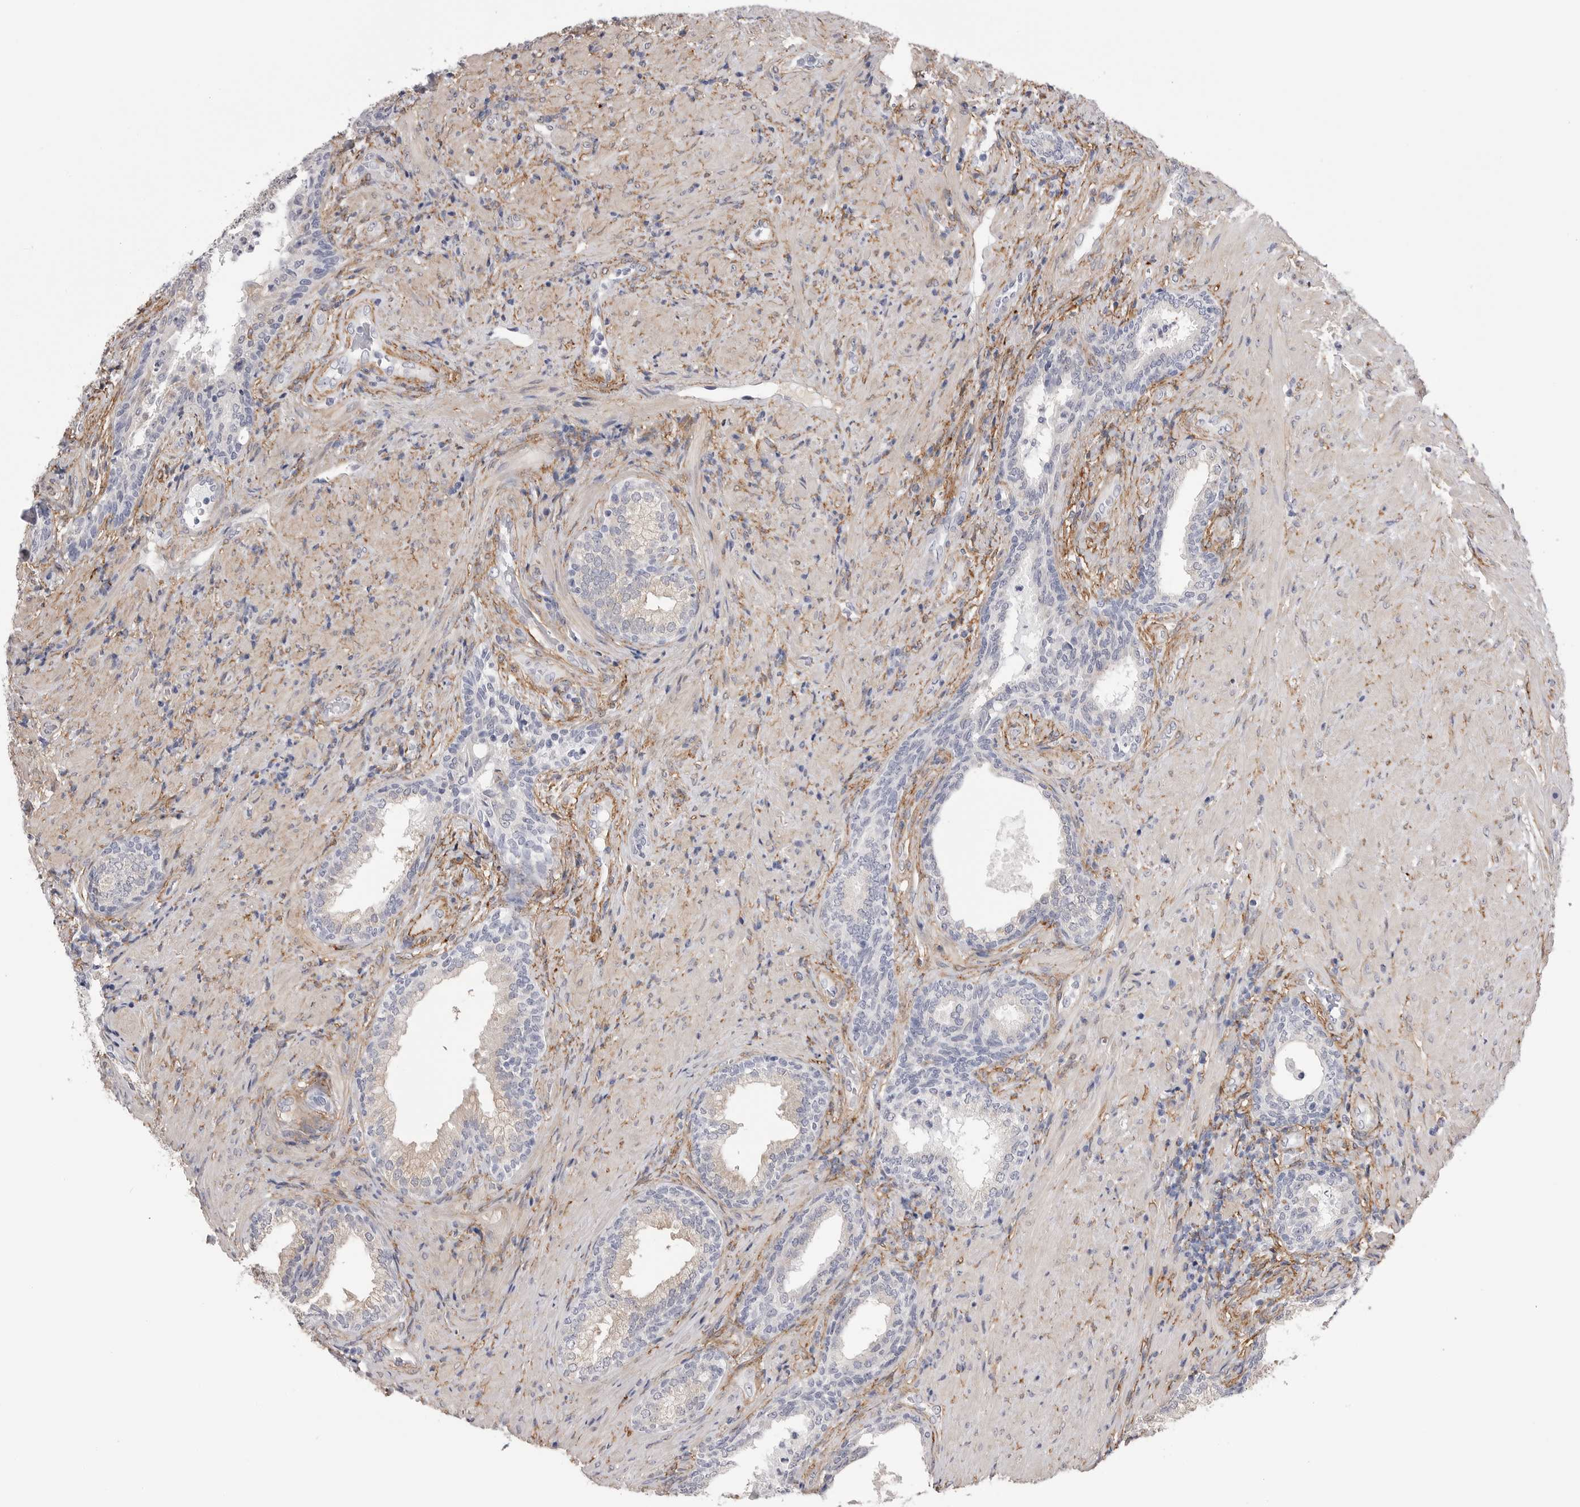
{"staining": {"intensity": "negative", "quantity": "none", "location": "none"}, "tissue": "prostate", "cell_type": "Glandular cells", "image_type": "normal", "snomed": [{"axis": "morphology", "description": "Normal tissue, NOS"}, {"axis": "topography", "description": "Prostate"}], "caption": "This photomicrograph is of unremarkable prostate stained with IHC to label a protein in brown with the nuclei are counter-stained blue. There is no staining in glandular cells.", "gene": "AKAP12", "patient": {"sex": "male", "age": 76}}